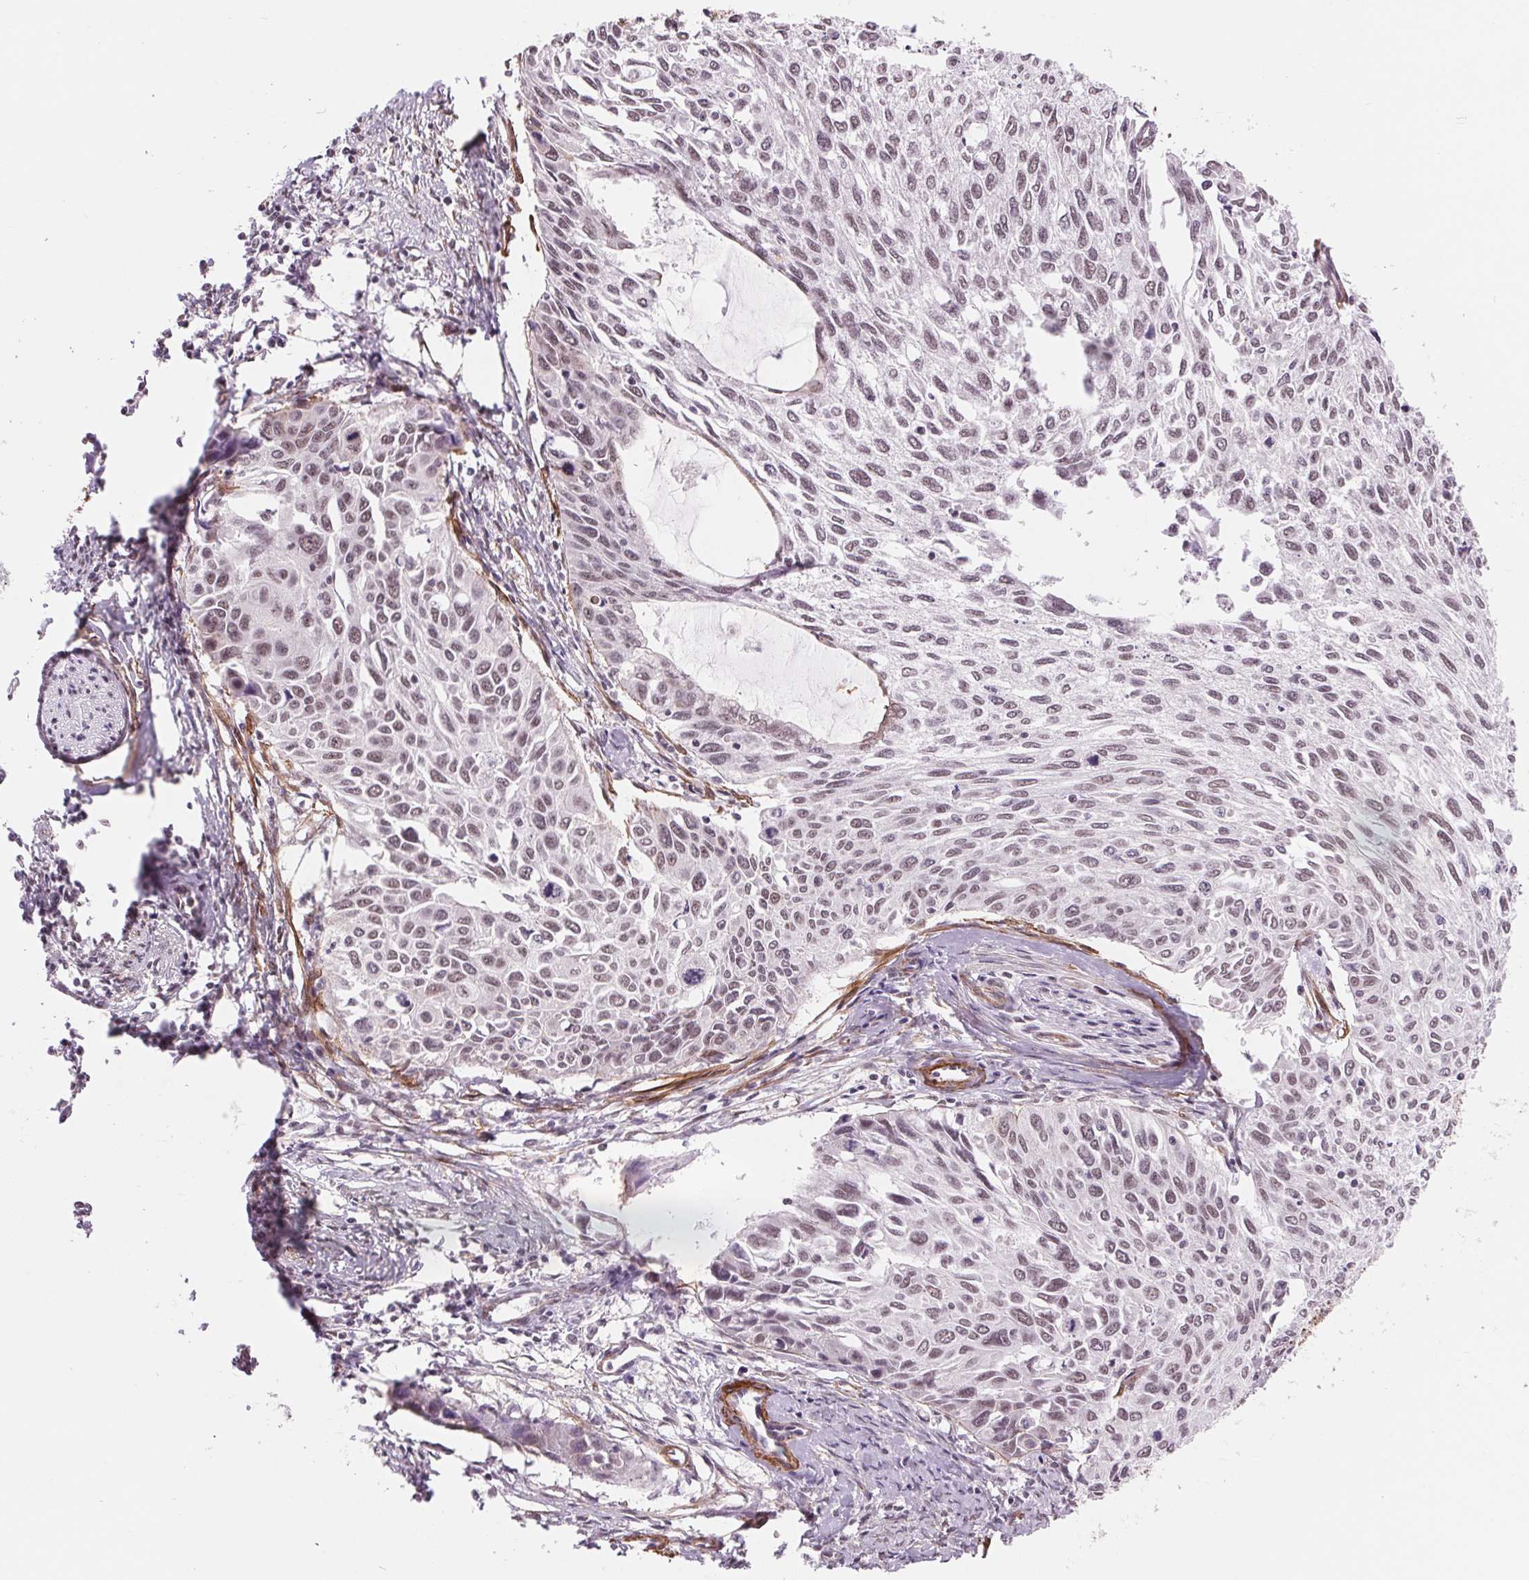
{"staining": {"intensity": "weak", "quantity": ">75%", "location": "nuclear"}, "tissue": "cervical cancer", "cell_type": "Tumor cells", "image_type": "cancer", "snomed": [{"axis": "morphology", "description": "Squamous cell carcinoma, NOS"}, {"axis": "topography", "description": "Cervix"}], "caption": "The micrograph demonstrates a brown stain indicating the presence of a protein in the nuclear of tumor cells in squamous cell carcinoma (cervical). (Brightfield microscopy of DAB IHC at high magnification).", "gene": "BCAT1", "patient": {"sex": "female", "age": 50}}